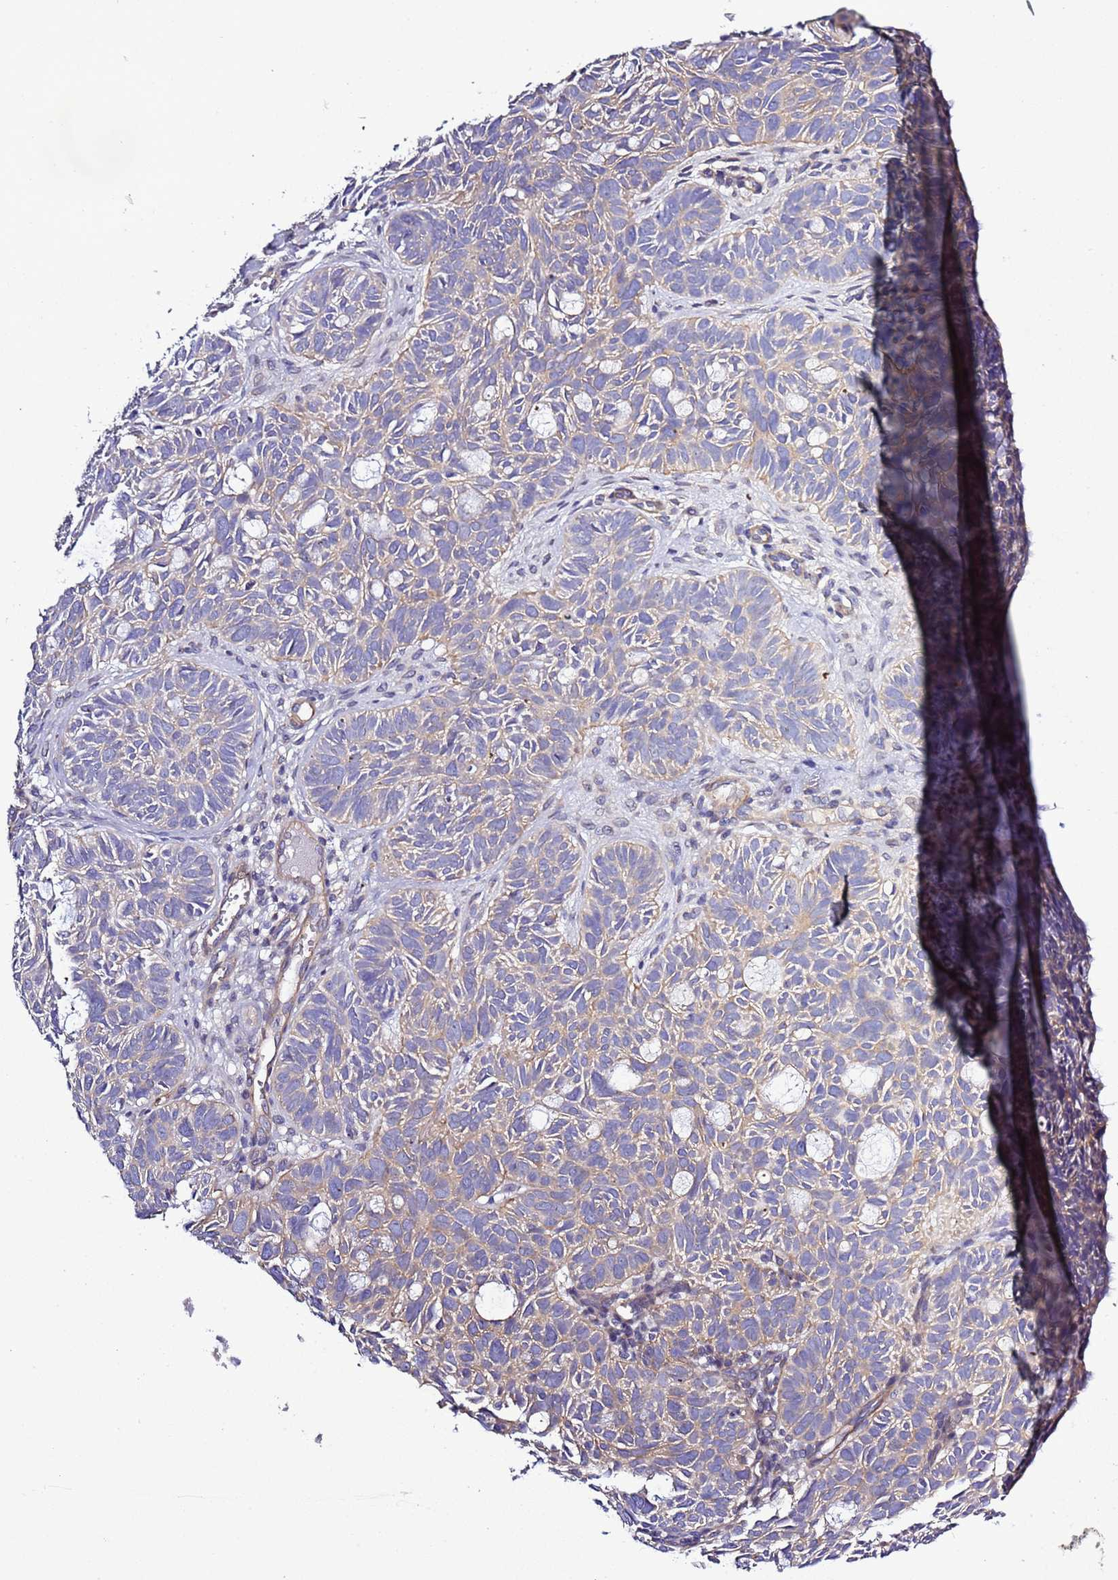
{"staining": {"intensity": "weak", "quantity": "<25%", "location": "cytoplasmic/membranous"}, "tissue": "skin cancer", "cell_type": "Tumor cells", "image_type": "cancer", "snomed": [{"axis": "morphology", "description": "Basal cell carcinoma"}, {"axis": "topography", "description": "Skin"}], "caption": "The IHC histopathology image has no significant staining in tumor cells of basal cell carcinoma (skin) tissue. (DAB (3,3'-diaminobenzidine) immunohistochemistry (IHC) with hematoxylin counter stain).", "gene": "SPCS1", "patient": {"sex": "male", "age": 69}}